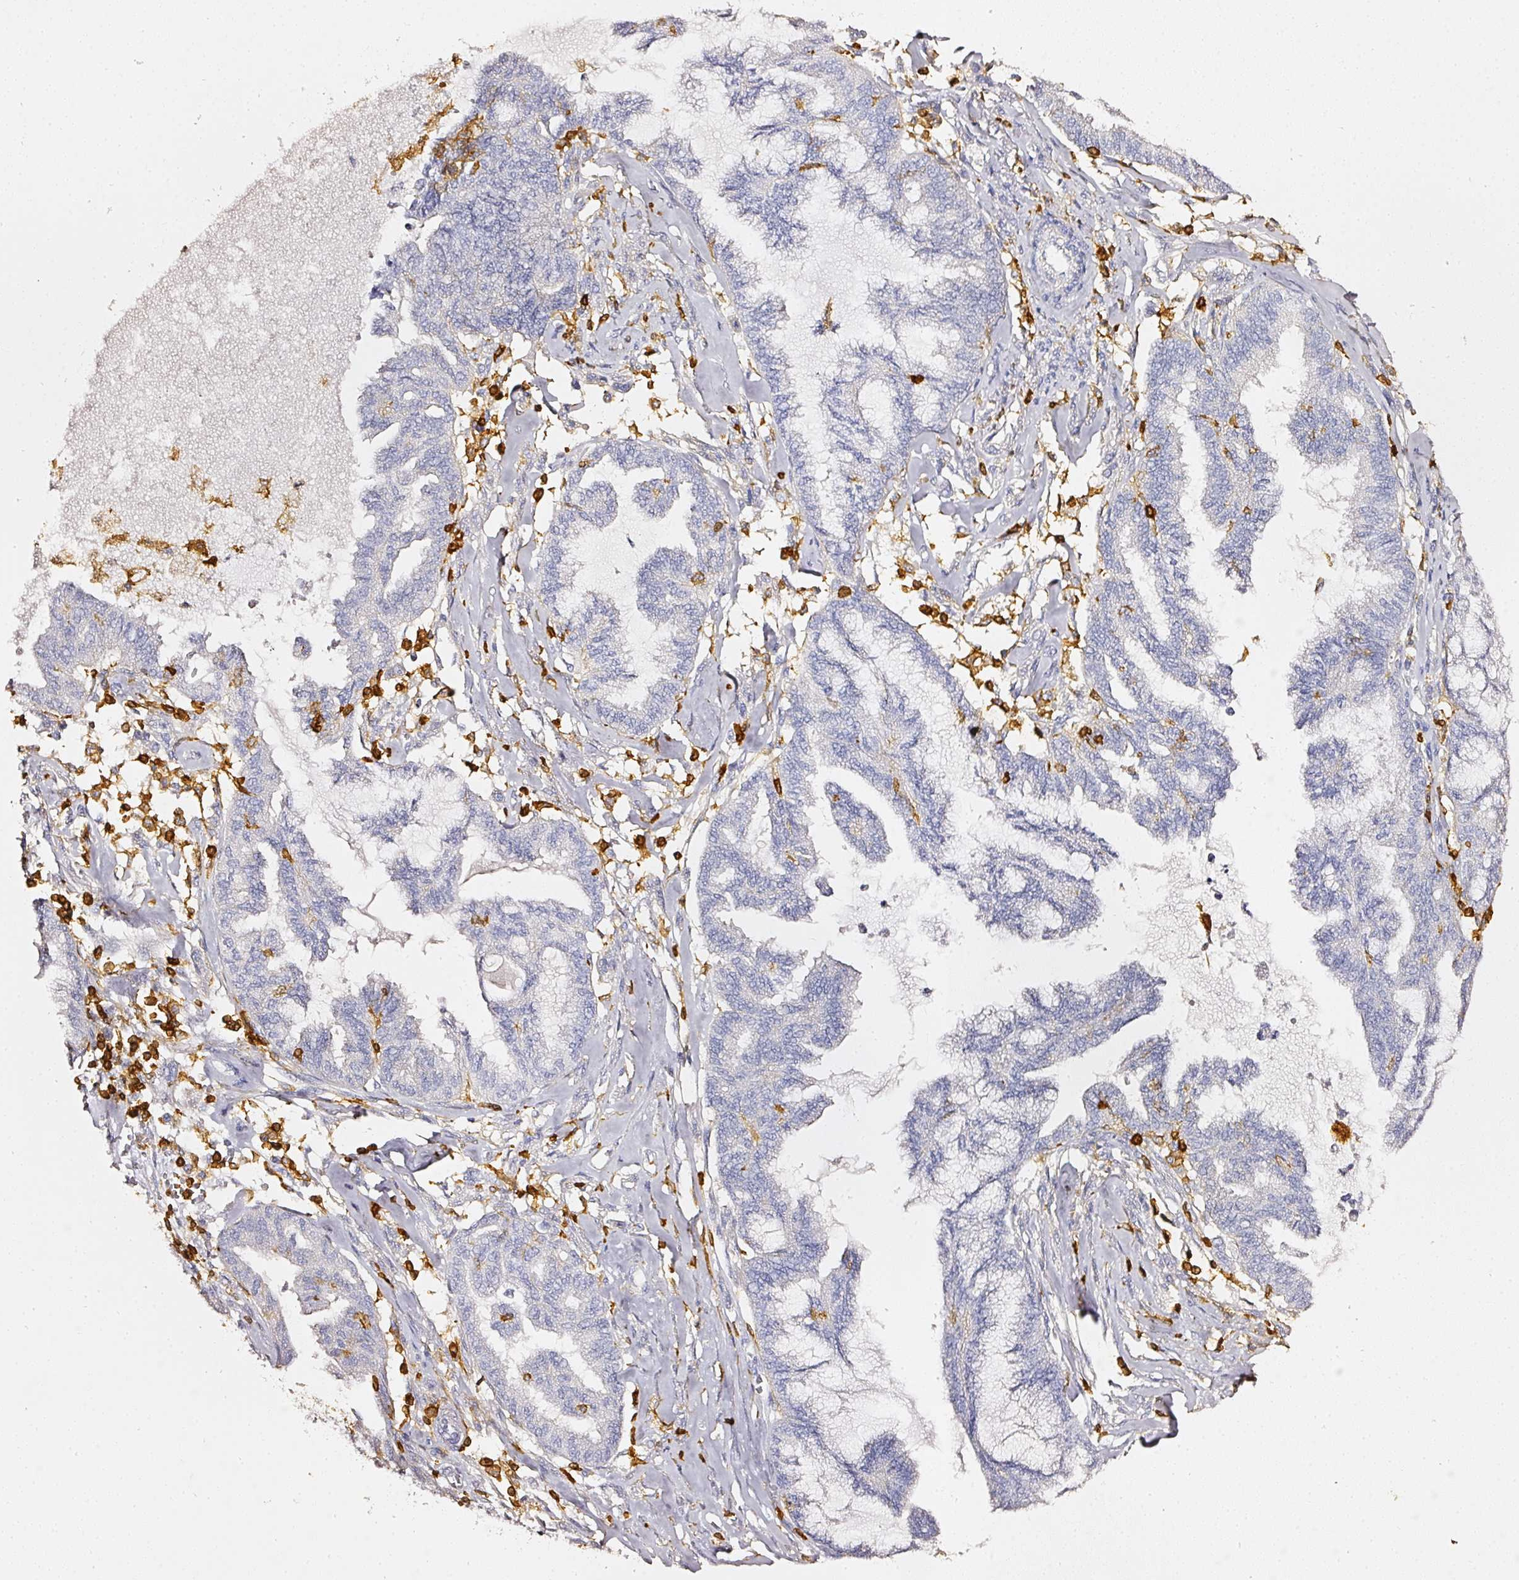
{"staining": {"intensity": "negative", "quantity": "none", "location": "none"}, "tissue": "endometrial cancer", "cell_type": "Tumor cells", "image_type": "cancer", "snomed": [{"axis": "morphology", "description": "Adenocarcinoma, NOS"}, {"axis": "topography", "description": "Endometrium"}], "caption": "Tumor cells show no significant protein staining in endometrial cancer (adenocarcinoma).", "gene": "EVL", "patient": {"sex": "female", "age": 86}}